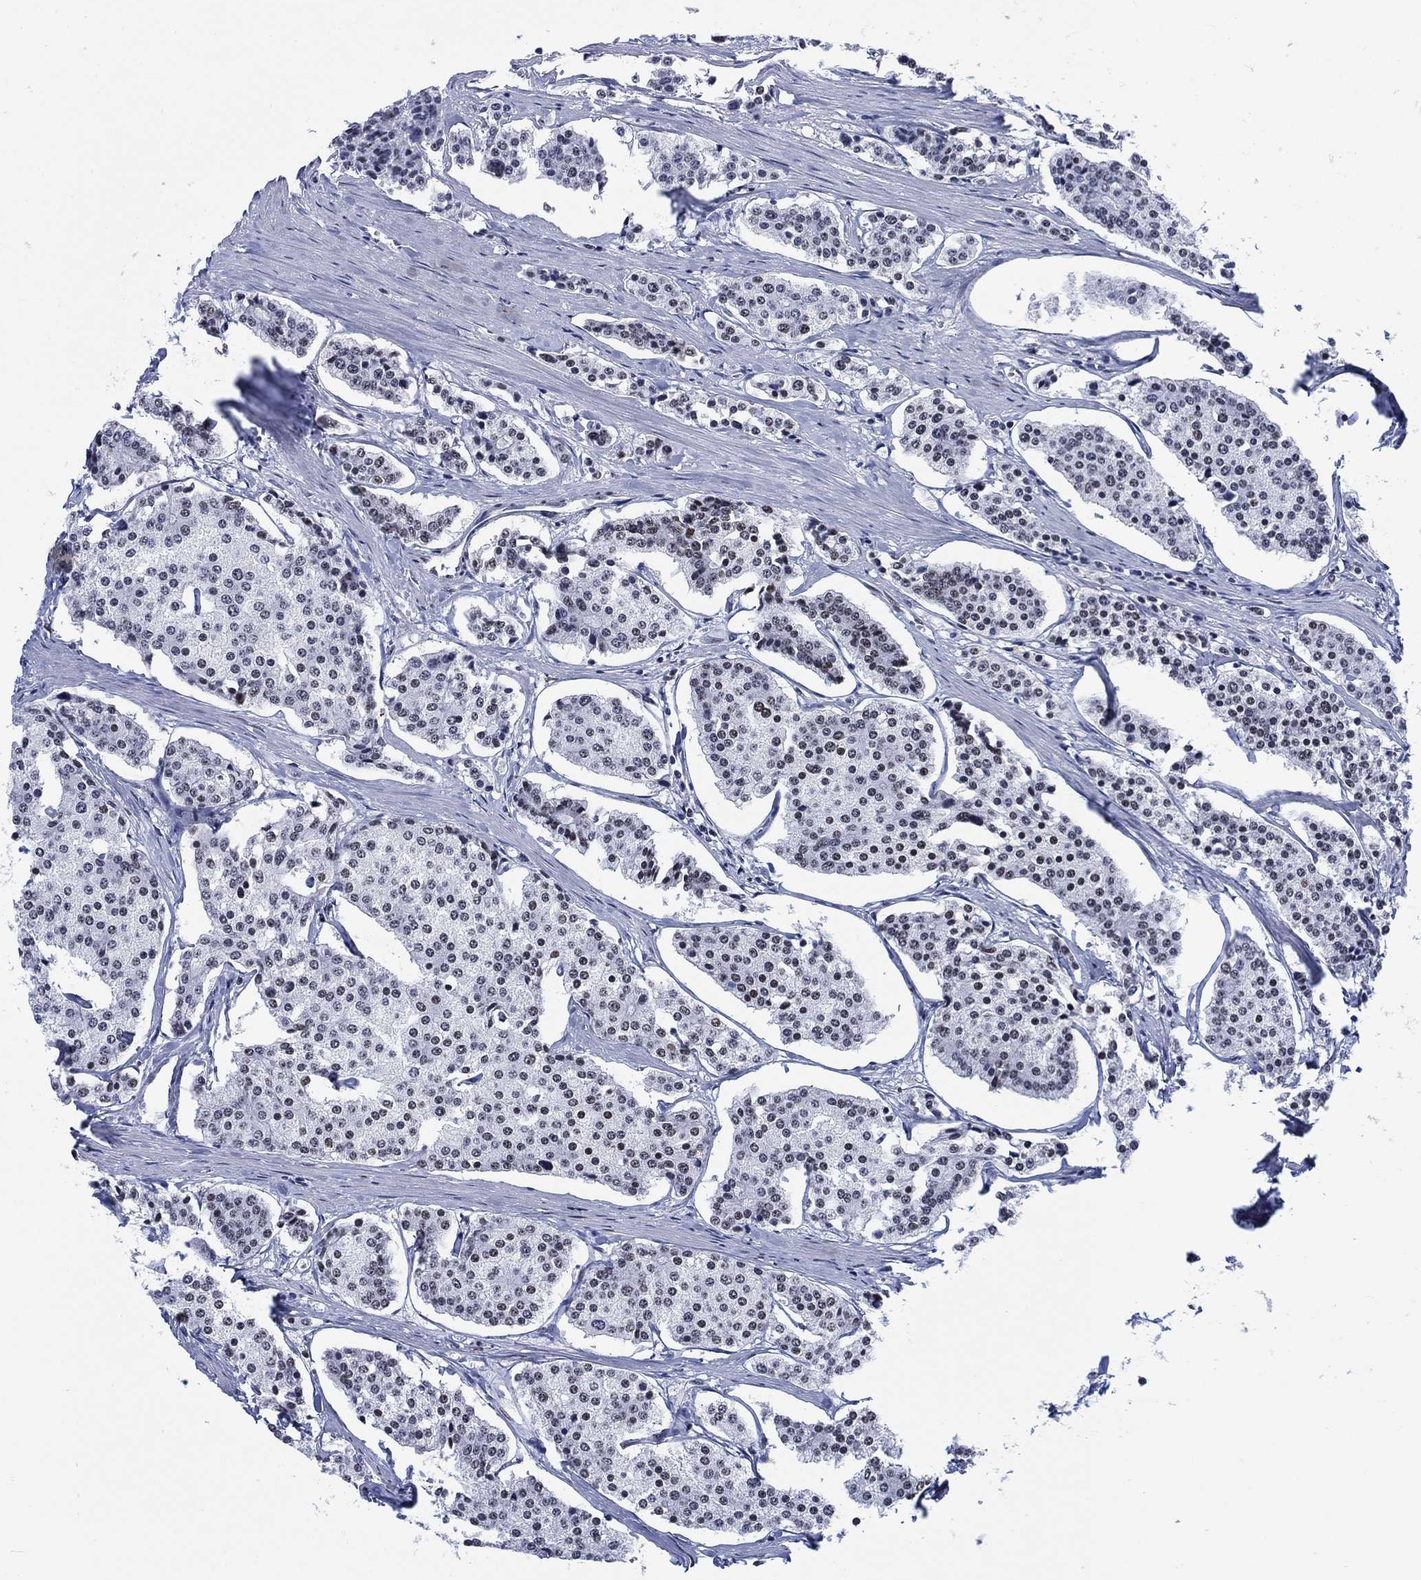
{"staining": {"intensity": "negative", "quantity": "none", "location": "none"}, "tissue": "carcinoid", "cell_type": "Tumor cells", "image_type": "cancer", "snomed": [{"axis": "morphology", "description": "Carcinoid, malignant, NOS"}, {"axis": "topography", "description": "Small intestine"}], "caption": "This is an immunohistochemistry (IHC) photomicrograph of human carcinoid. There is no staining in tumor cells.", "gene": "H1-10", "patient": {"sex": "female", "age": 65}}